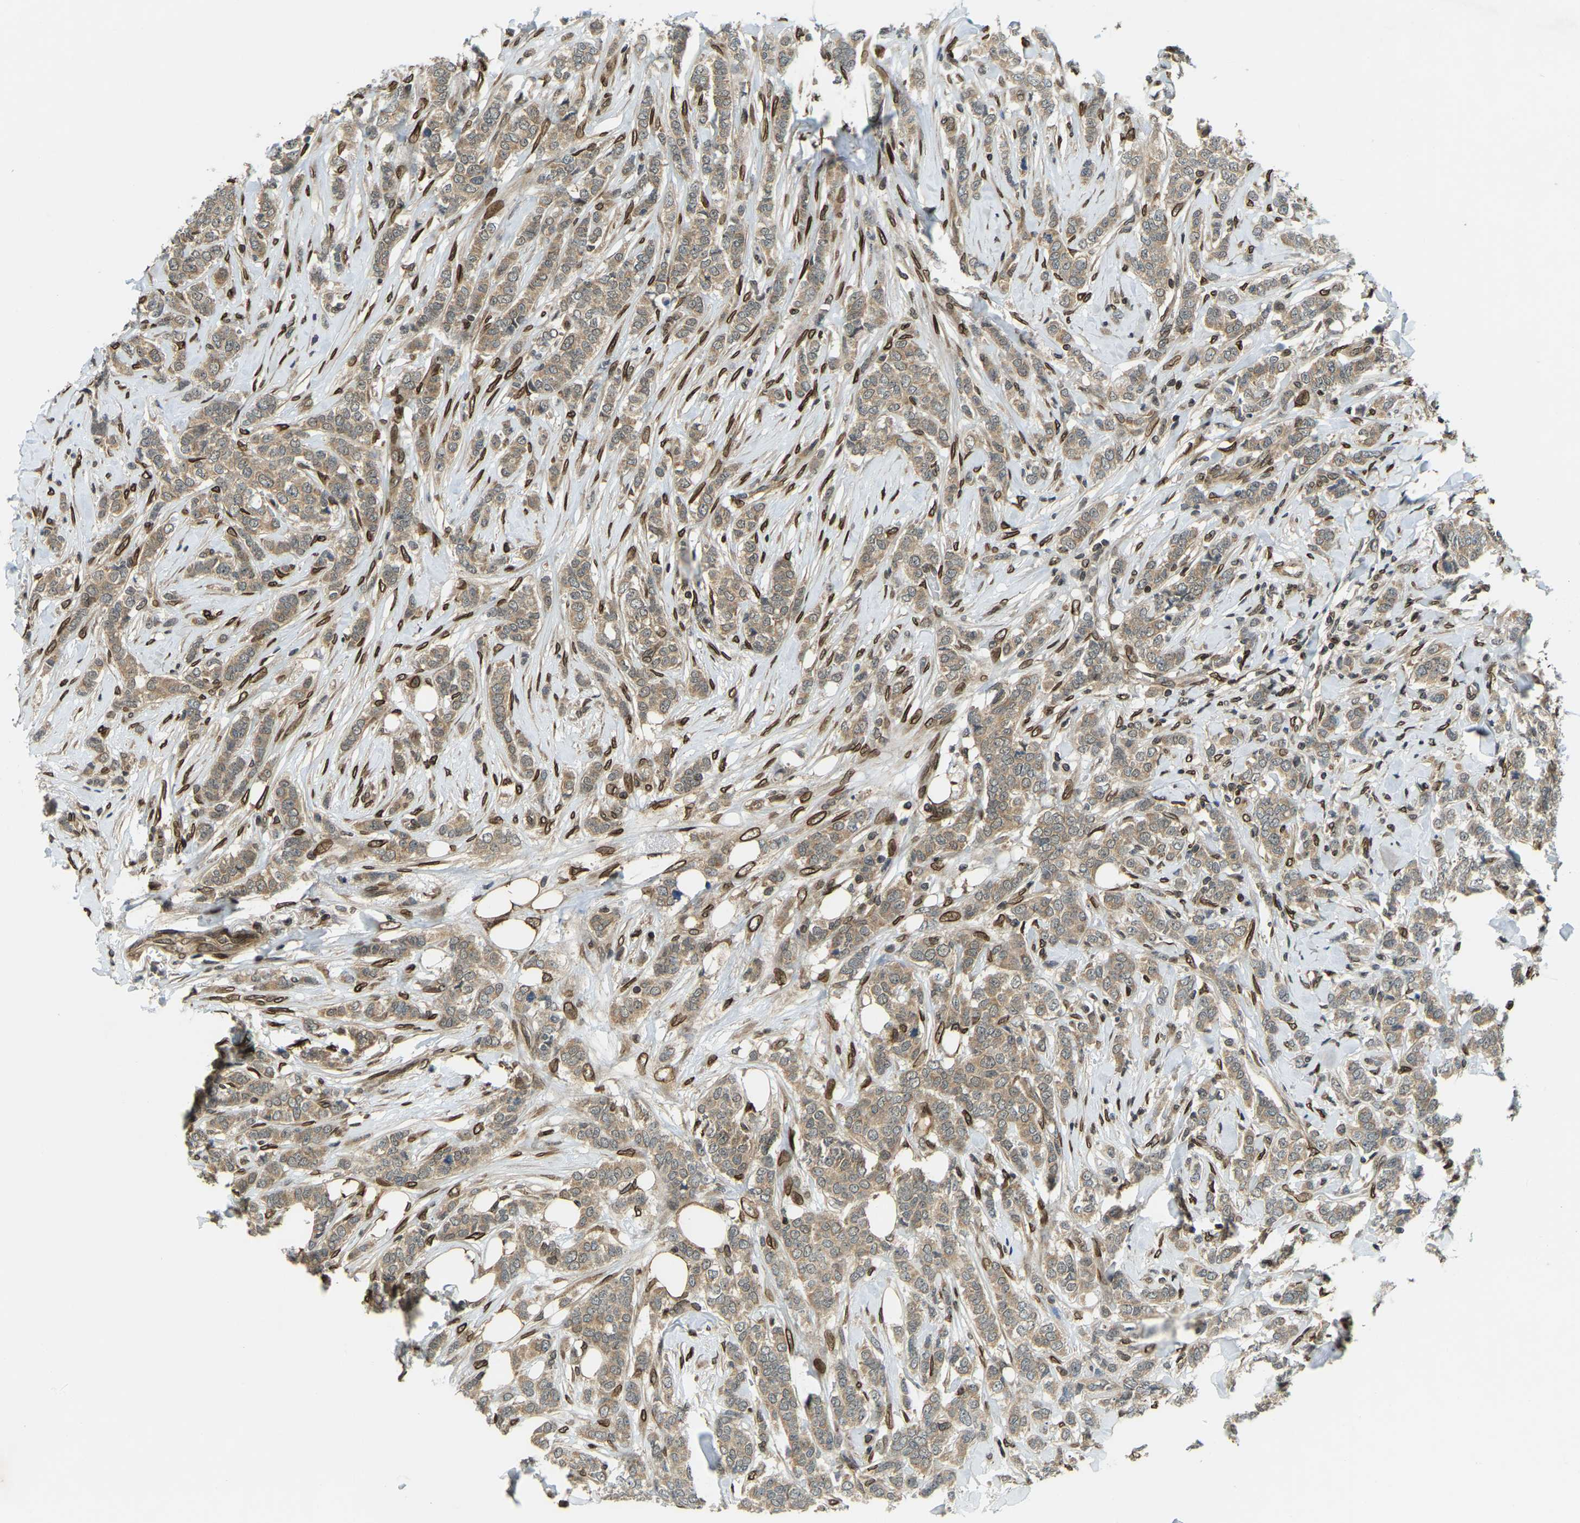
{"staining": {"intensity": "weak", "quantity": ">75%", "location": "cytoplasmic/membranous"}, "tissue": "breast cancer", "cell_type": "Tumor cells", "image_type": "cancer", "snomed": [{"axis": "morphology", "description": "Lobular carcinoma"}, {"axis": "topography", "description": "Skin"}, {"axis": "topography", "description": "Breast"}], "caption": "Breast lobular carcinoma was stained to show a protein in brown. There is low levels of weak cytoplasmic/membranous staining in about >75% of tumor cells.", "gene": "SYNE1", "patient": {"sex": "female", "age": 46}}